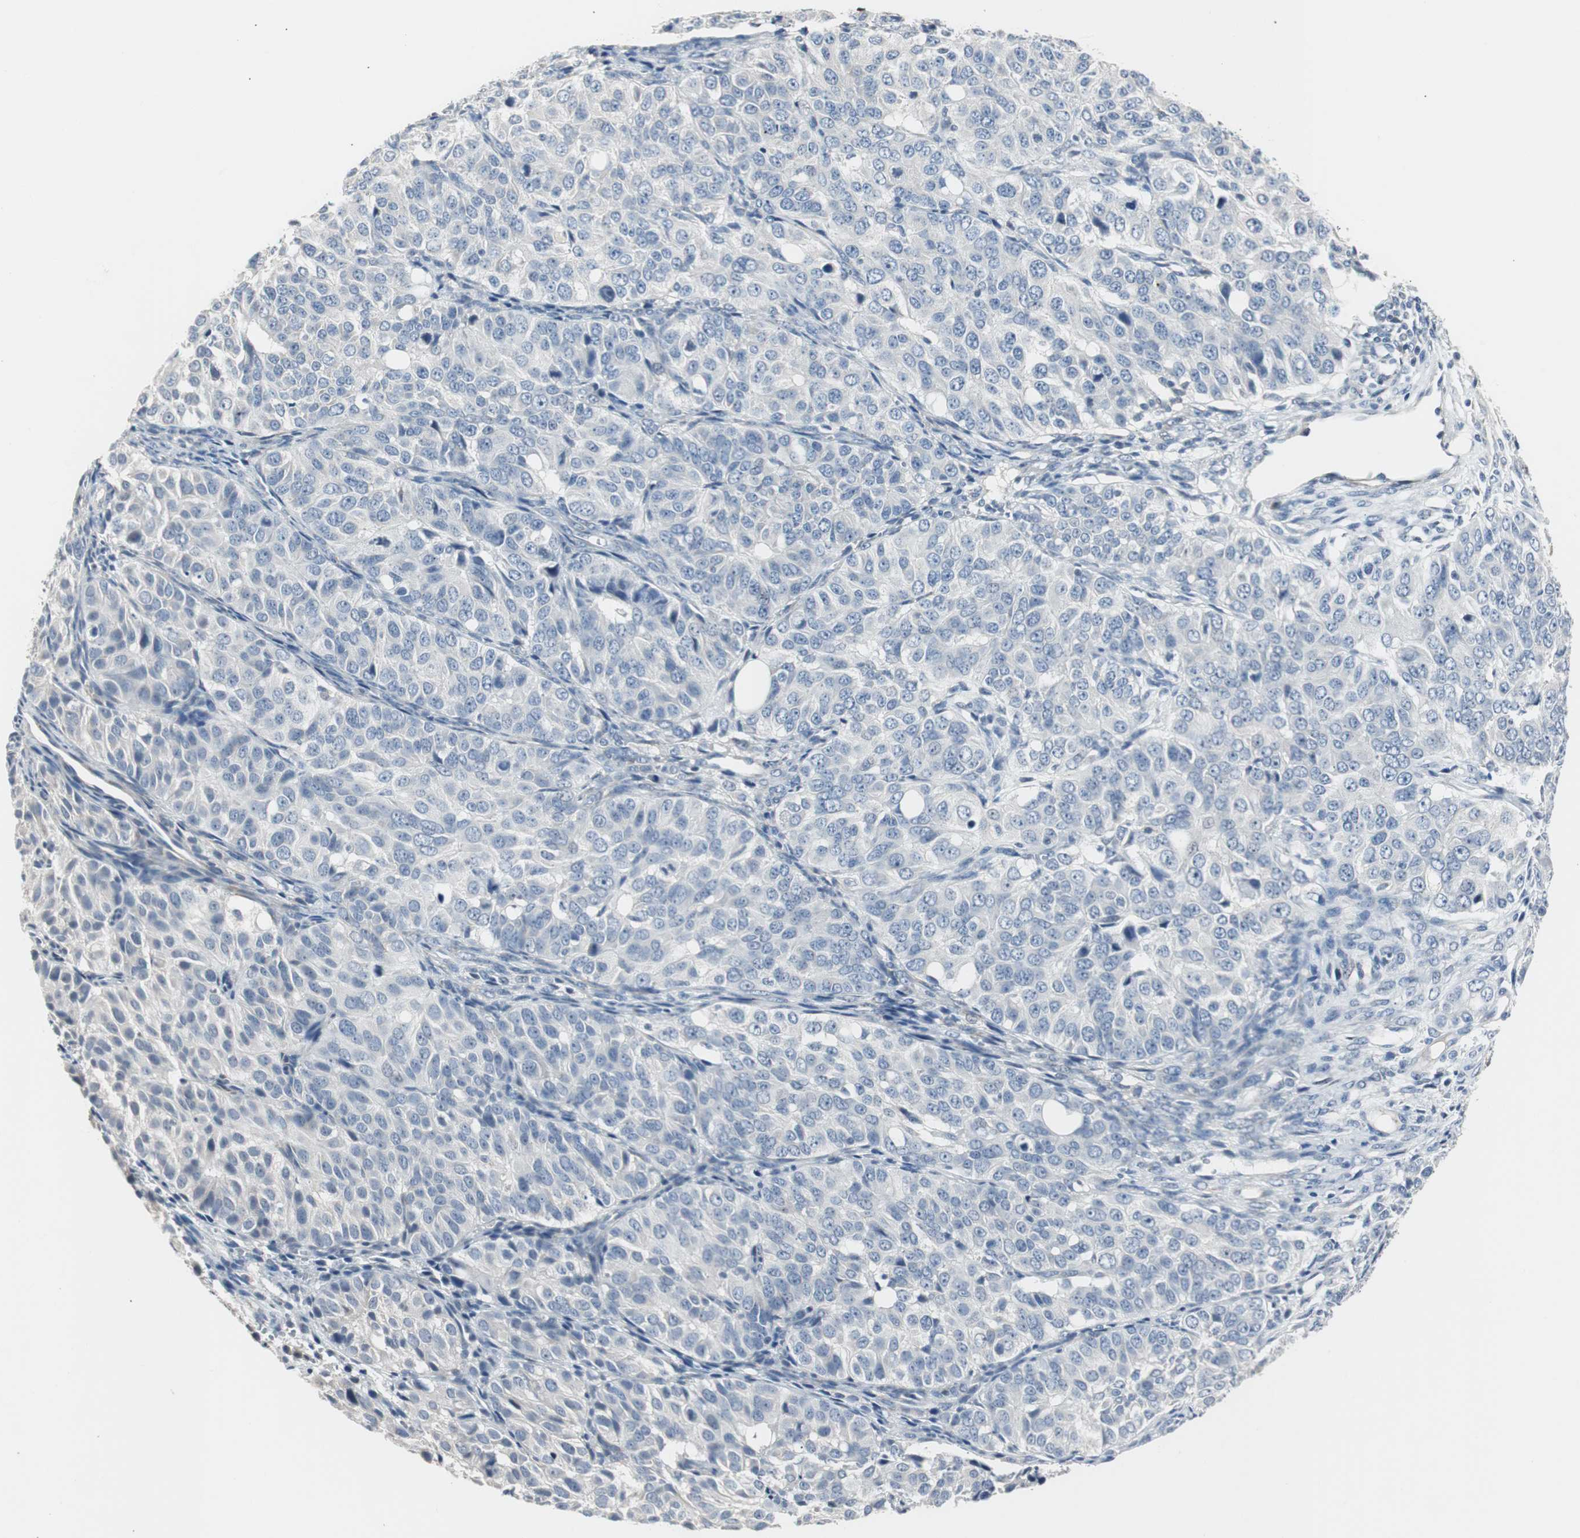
{"staining": {"intensity": "negative", "quantity": "none", "location": "none"}, "tissue": "ovarian cancer", "cell_type": "Tumor cells", "image_type": "cancer", "snomed": [{"axis": "morphology", "description": "Carcinoma, endometroid"}, {"axis": "topography", "description": "Ovary"}], "caption": "High magnification brightfield microscopy of ovarian endometroid carcinoma stained with DAB (brown) and counterstained with hematoxylin (blue): tumor cells show no significant expression.", "gene": "SOX30", "patient": {"sex": "female", "age": 51}}